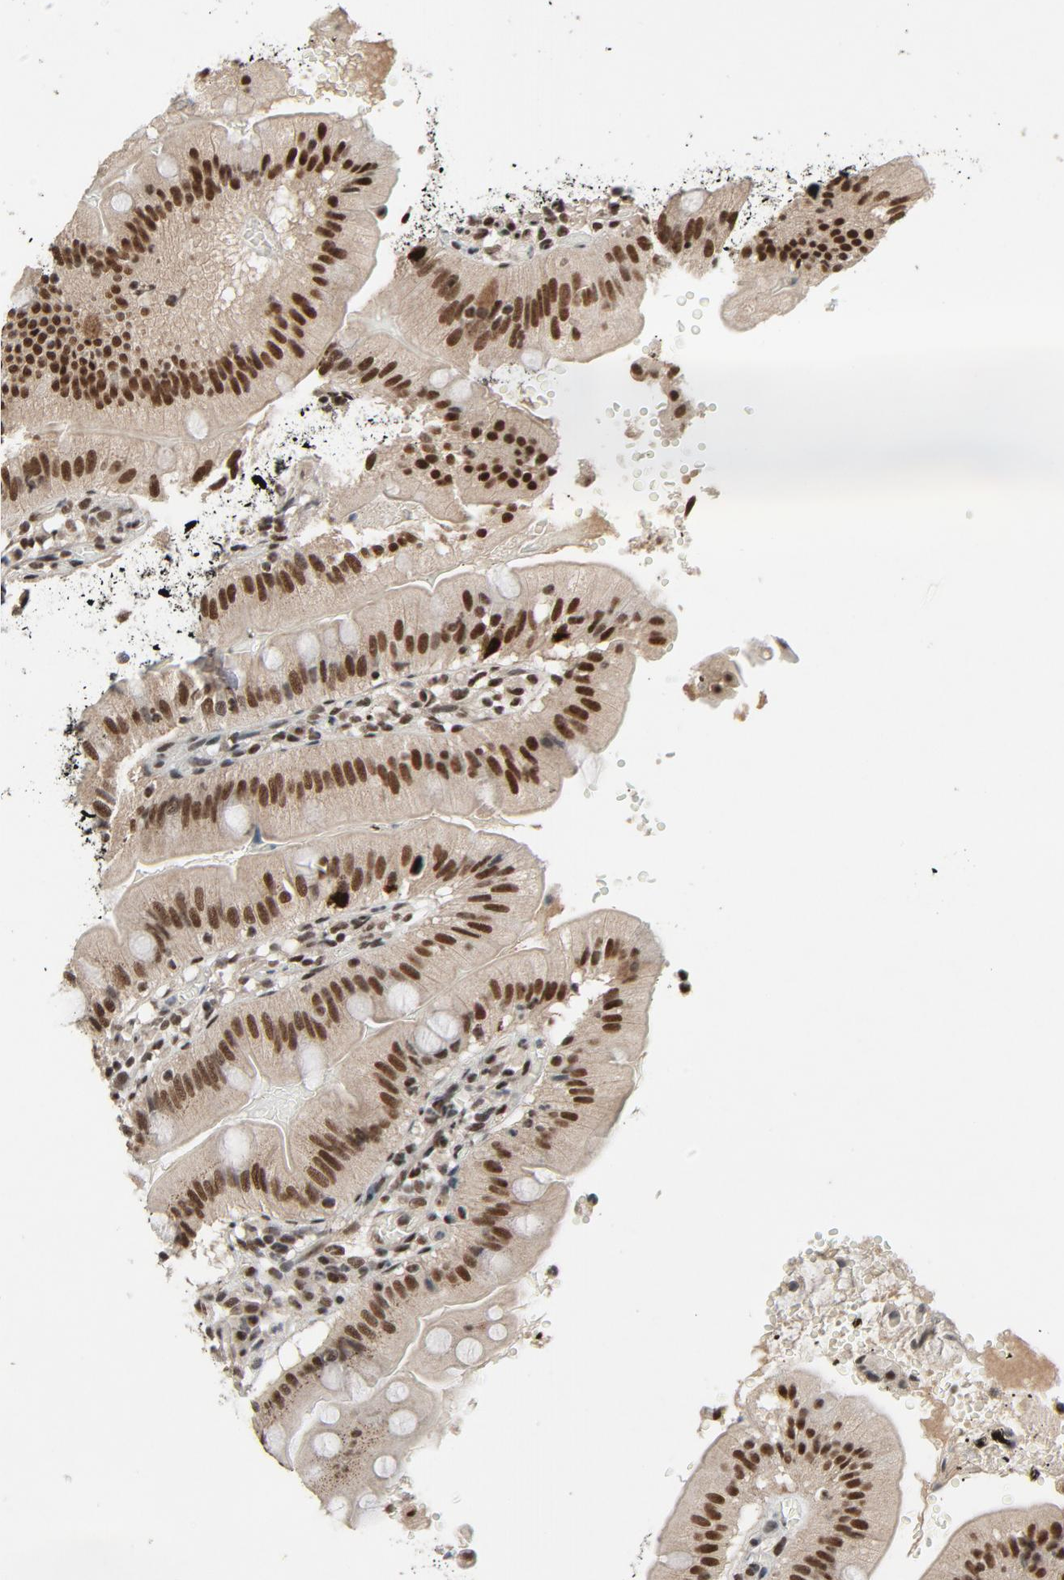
{"staining": {"intensity": "strong", "quantity": ">75%", "location": "nuclear"}, "tissue": "small intestine", "cell_type": "Glandular cells", "image_type": "normal", "snomed": [{"axis": "morphology", "description": "Normal tissue, NOS"}, {"axis": "topography", "description": "Small intestine"}], "caption": "Brown immunohistochemical staining in benign human small intestine shows strong nuclear staining in approximately >75% of glandular cells. (brown staining indicates protein expression, while blue staining denotes nuclei).", "gene": "SMARCD1", "patient": {"sex": "male", "age": 71}}